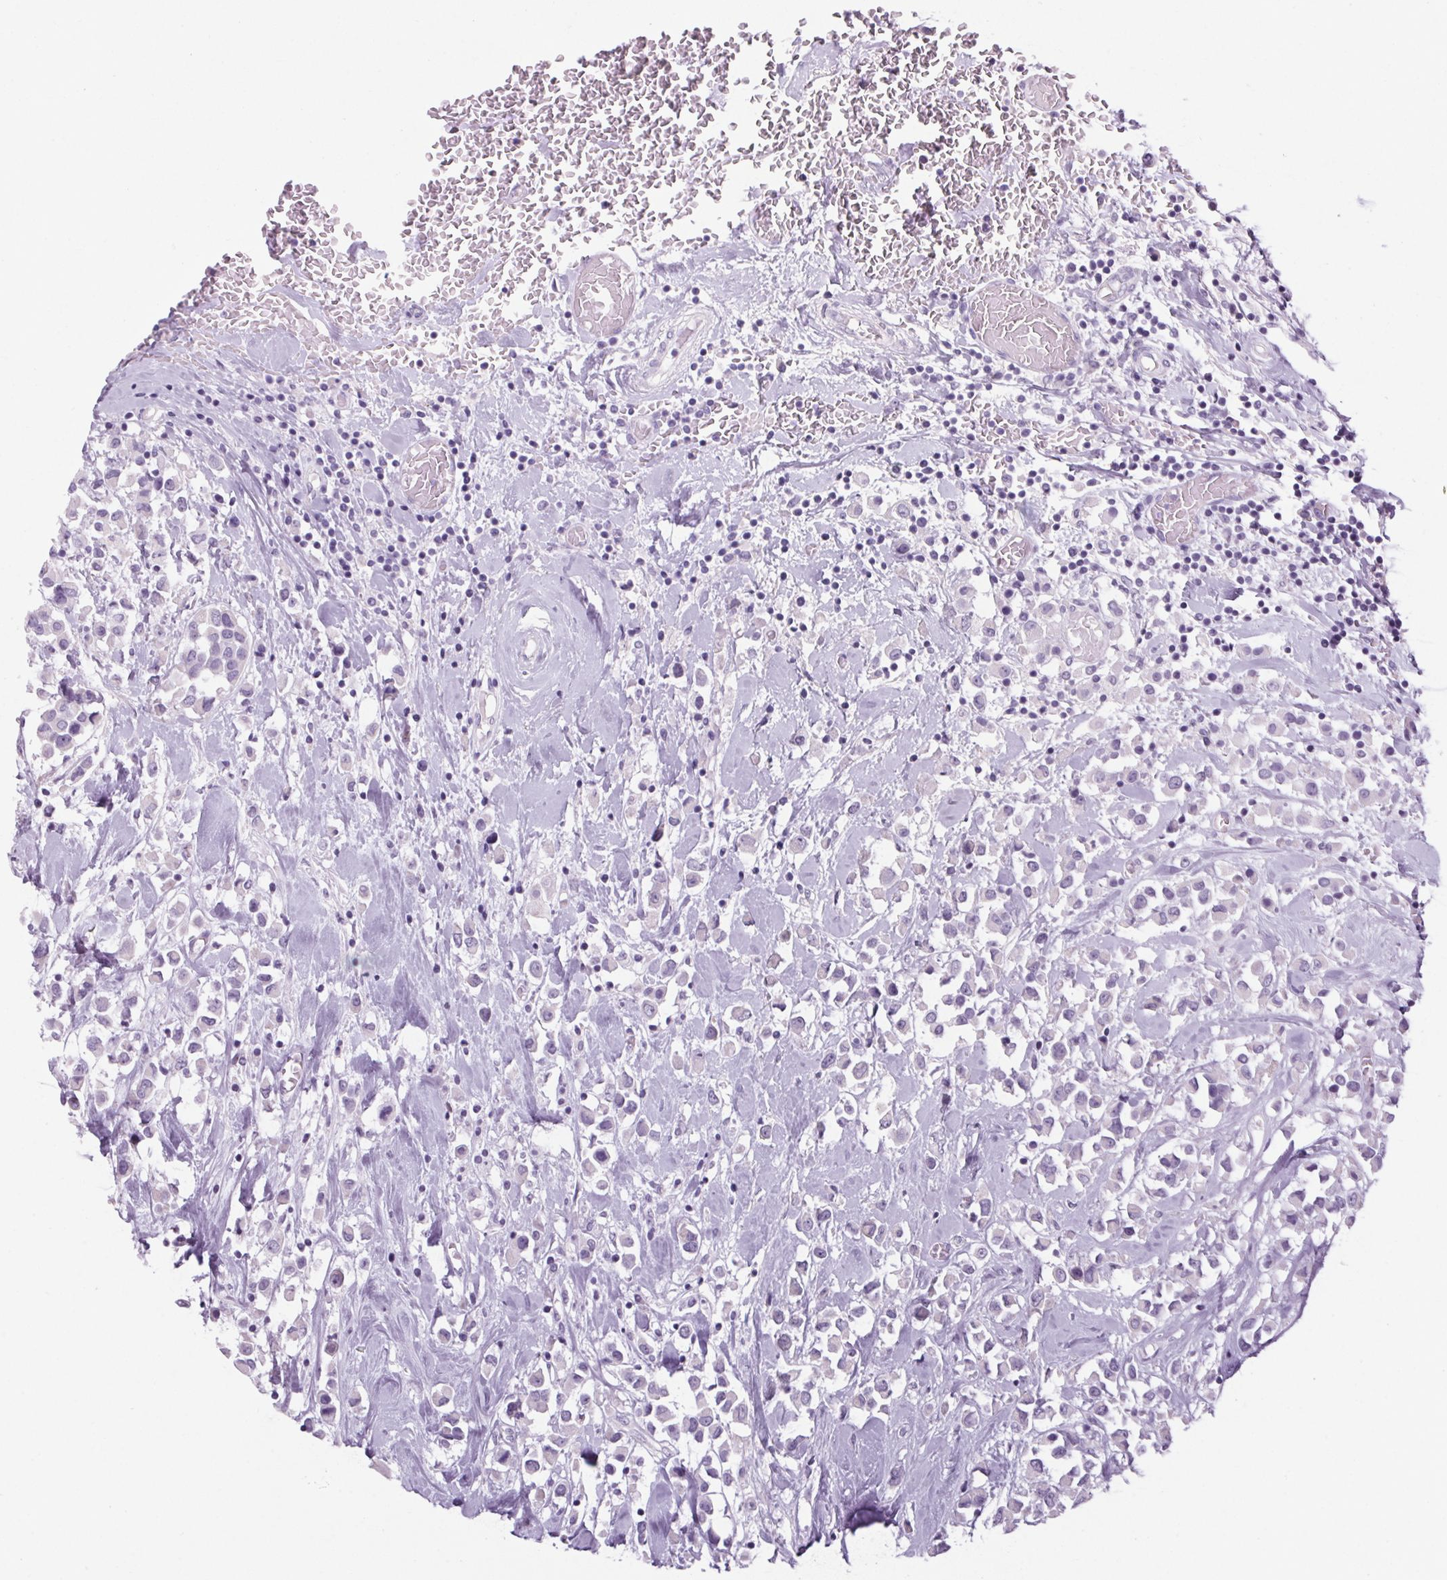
{"staining": {"intensity": "negative", "quantity": "none", "location": "none"}, "tissue": "breast cancer", "cell_type": "Tumor cells", "image_type": "cancer", "snomed": [{"axis": "morphology", "description": "Duct carcinoma"}, {"axis": "topography", "description": "Breast"}], "caption": "An immunohistochemistry micrograph of invasive ductal carcinoma (breast) is shown. There is no staining in tumor cells of invasive ductal carcinoma (breast). Nuclei are stained in blue.", "gene": "RPTN", "patient": {"sex": "female", "age": 61}}